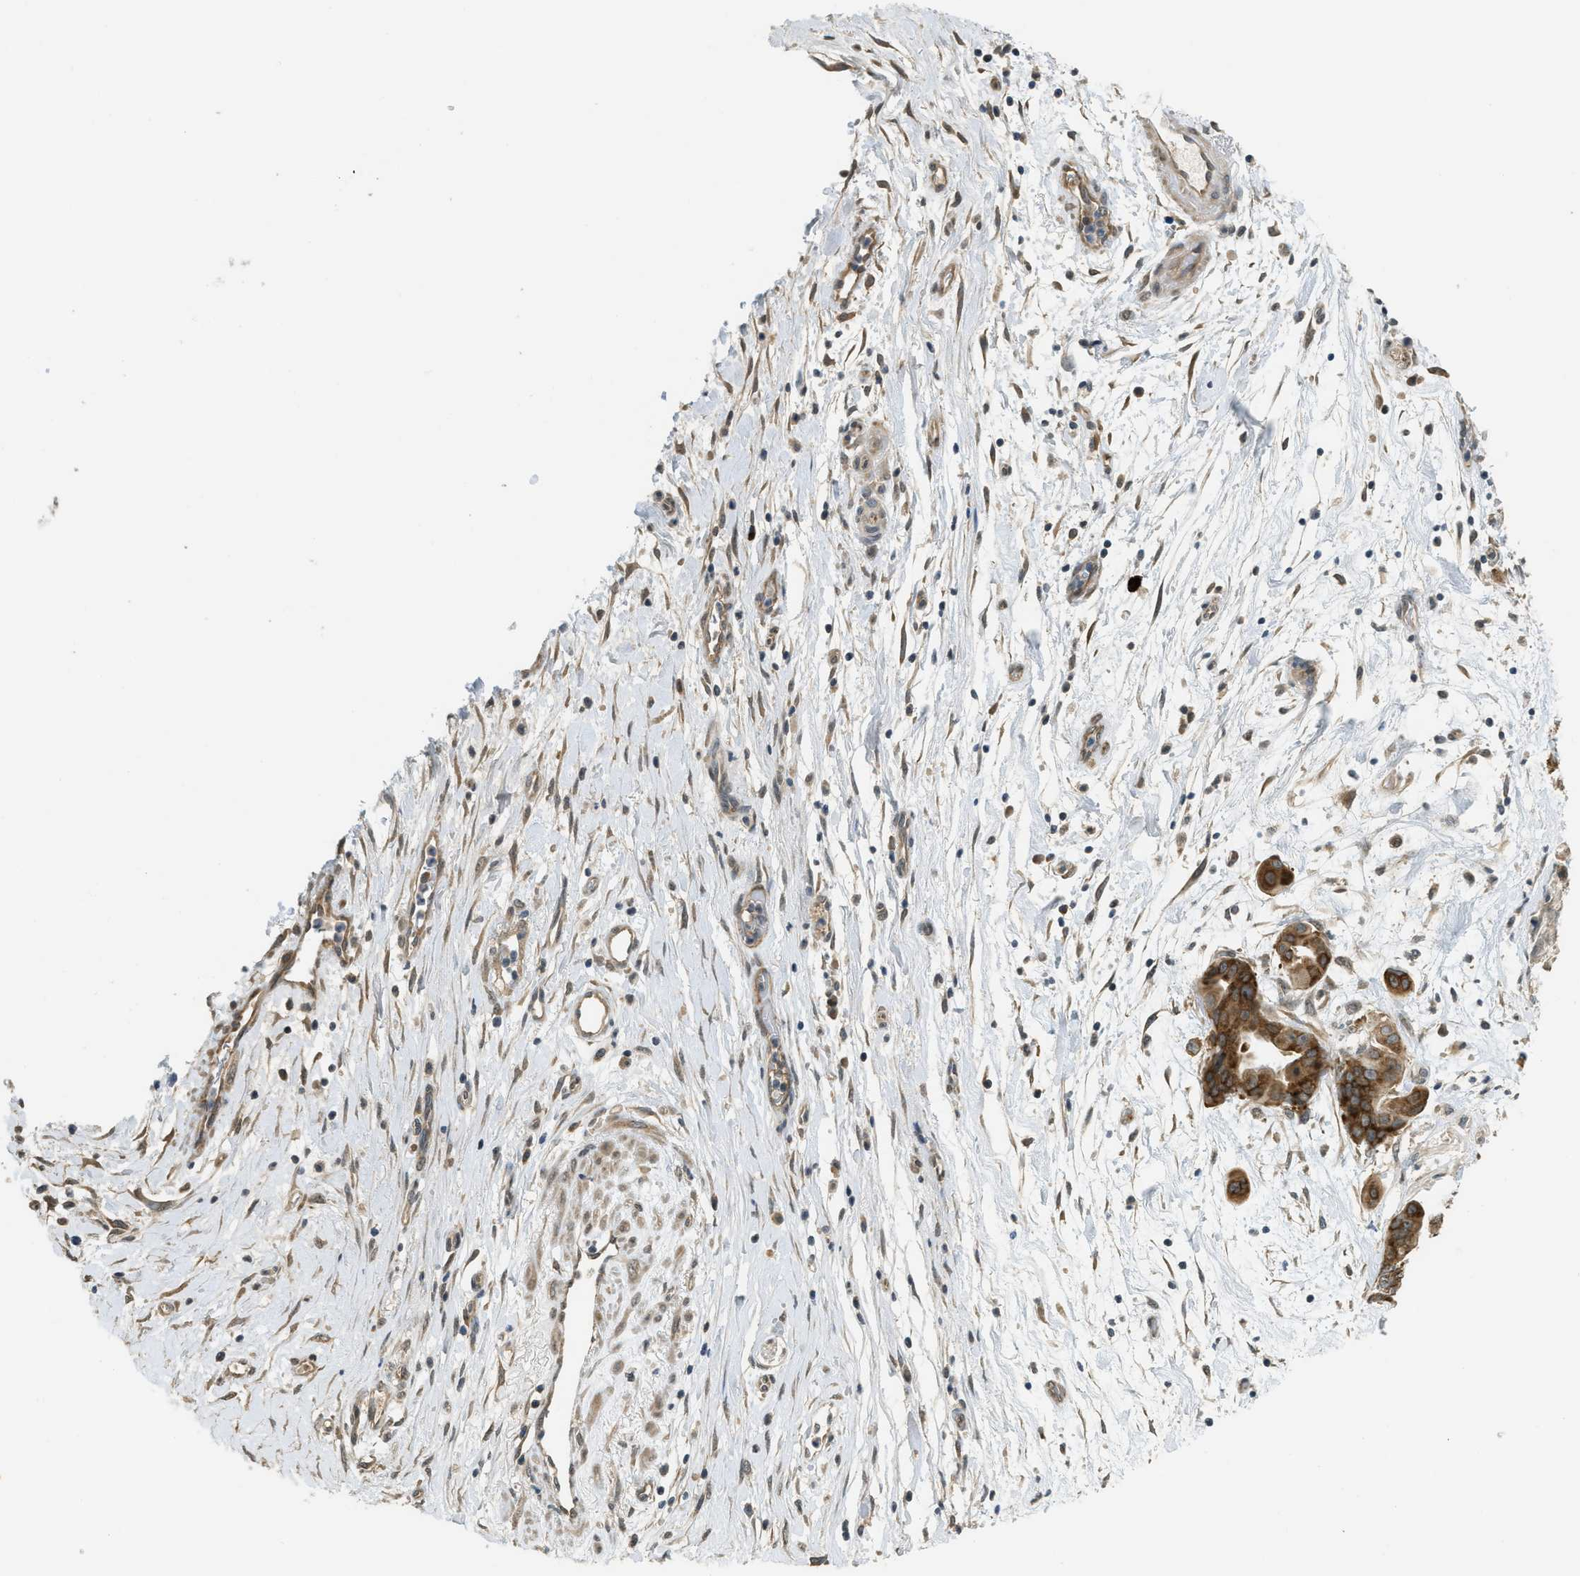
{"staining": {"intensity": "strong", "quantity": ">75%", "location": "cytoplasmic/membranous"}, "tissue": "pancreatic cancer", "cell_type": "Tumor cells", "image_type": "cancer", "snomed": [{"axis": "morphology", "description": "Adenocarcinoma, NOS"}, {"axis": "topography", "description": "Pancreas"}], "caption": "A high-resolution micrograph shows IHC staining of pancreatic cancer (adenocarcinoma), which displays strong cytoplasmic/membranous staining in approximately >75% of tumor cells.", "gene": "IGF2BP2", "patient": {"sex": "female", "age": 75}}